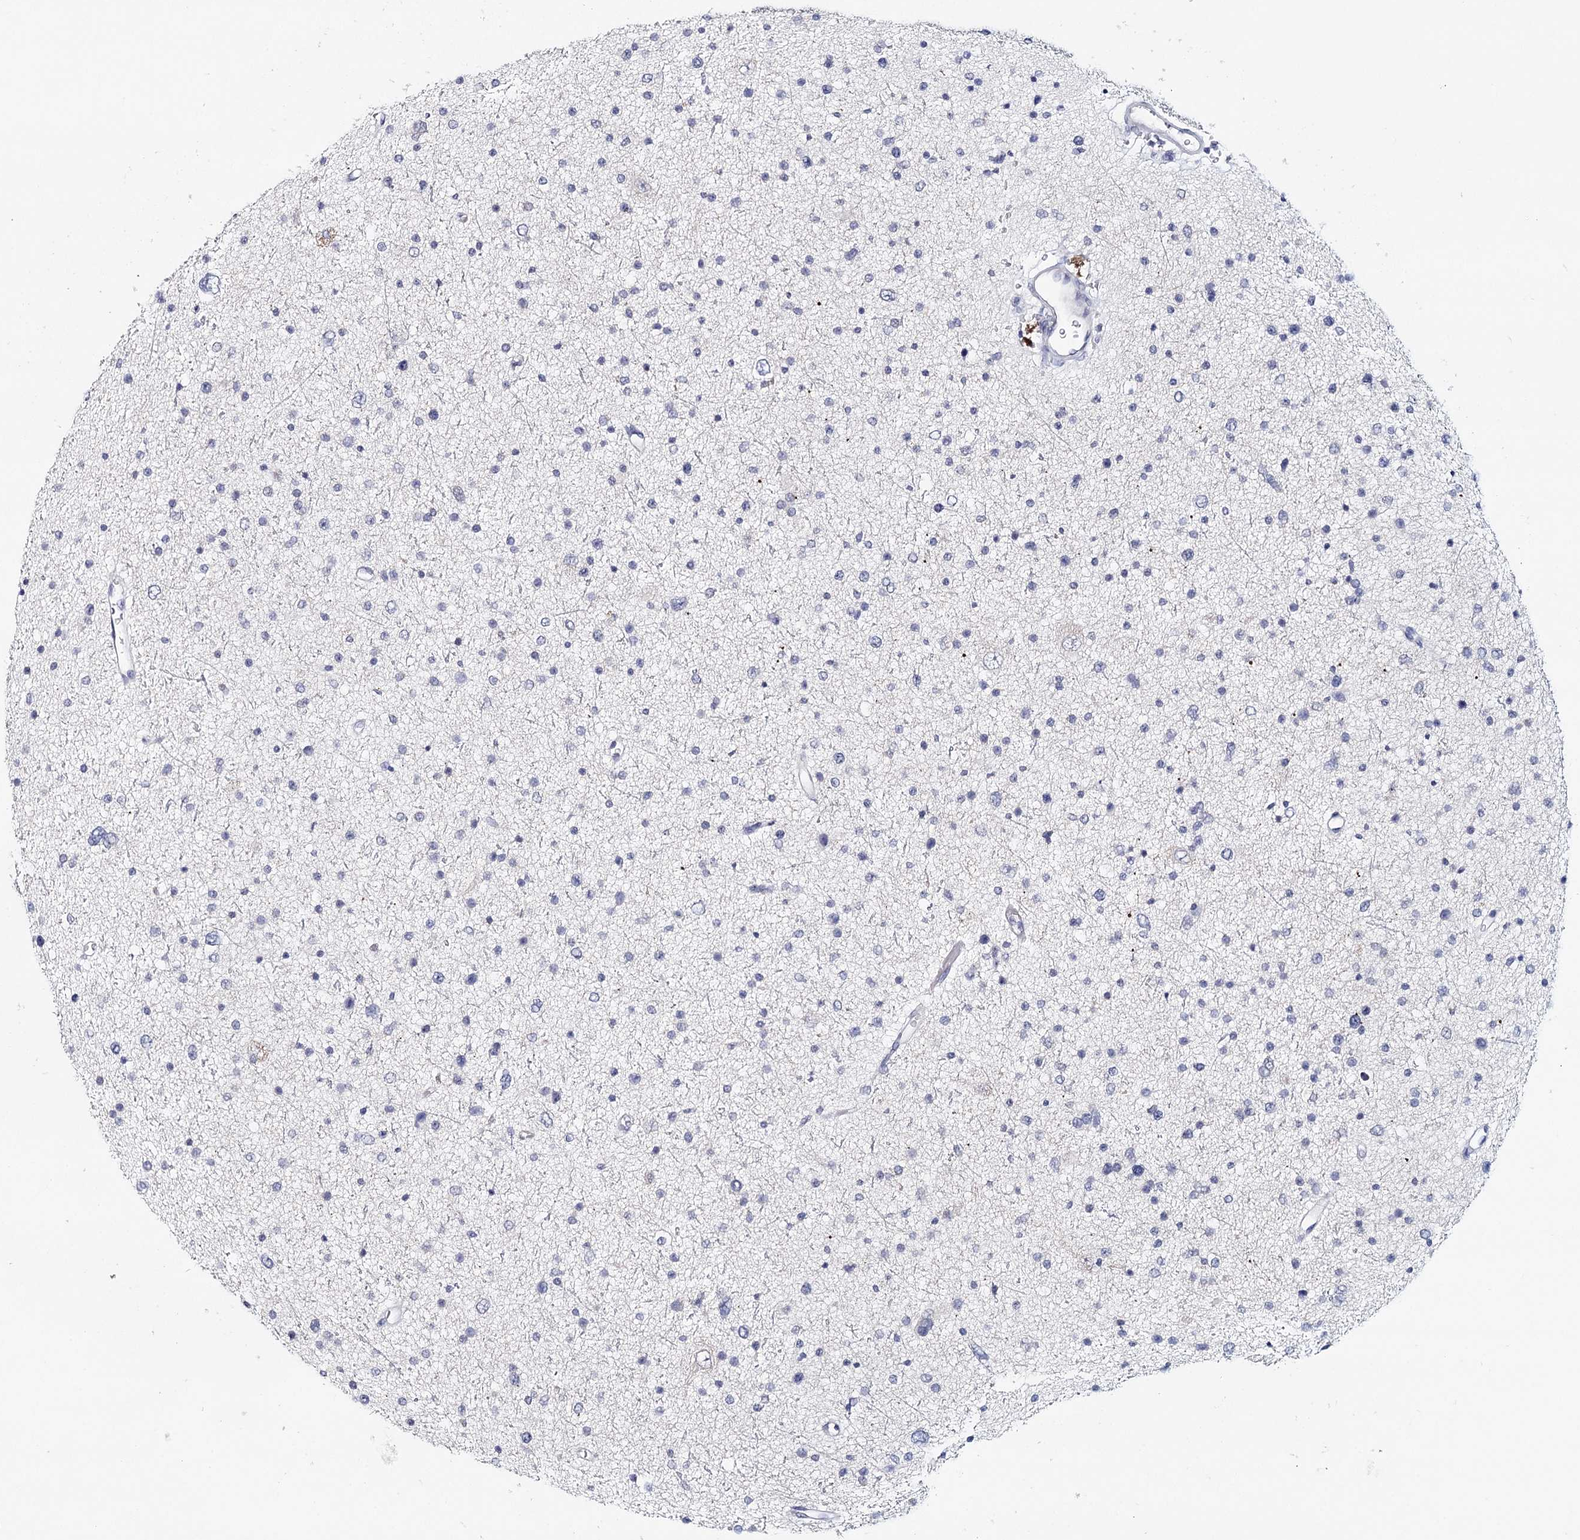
{"staining": {"intensity": "negative", "quantity": "none", "location": "none"}, "tissue": "glioma", "cell_type": "Tumor cells", "image_type": "cancer", "snomed": [{"axis": "morphology", "description": "Glioma, malignant, Low grade"}, {"axis": "topography", "description": "Brain"}], "caption": "High power microscopy image of an immunohistochemistry (IHC) photomicrograph of glioma, revealing no significant positivity in tumor cells.", "gene": "HSPA4L", "patient": {"sex": "female", "age": 37}}